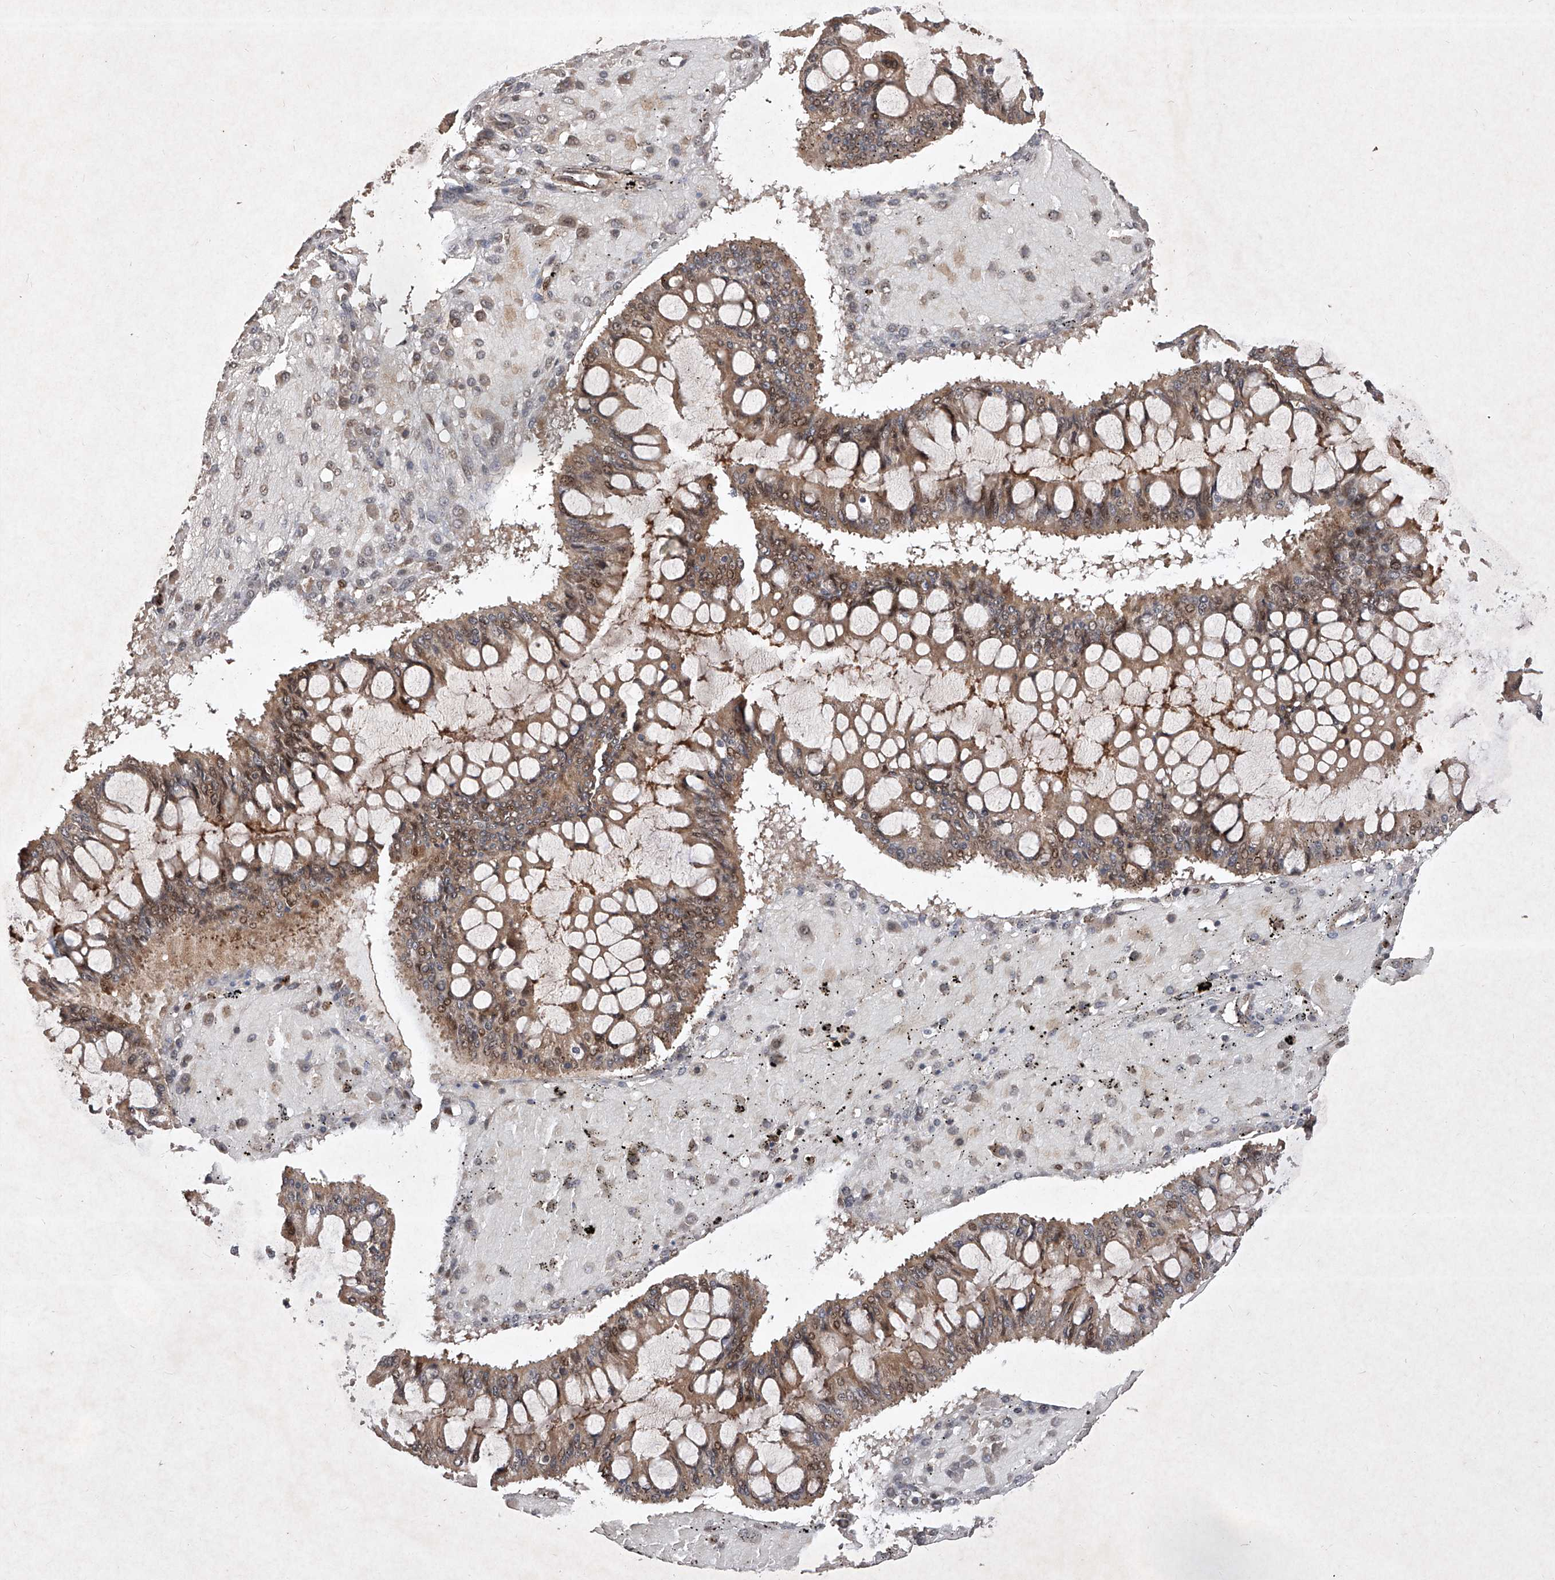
{"staining": {"intensity": "moderate", "quantity": ">75%", "location": "cytoplasmic/membranous,nuclear"}, "tissue": "ovarian cancer", "cell_type": "Tumor cells", "image_type": "cancer", "snomed": [{"axis": "morphology", "description": "Cystadenocarcinoma, mucinous, NOS"}, {"axis": "topography", "description": "Ovary"}], "caption": "Immunohistochemistry (IHC) (DAB) staining of mucinous cystadenocarcinoma (ovarian) reveals moderate cytoplasmic/membranous and nuclear protein positivity in about >75% of tumor cells. (DAB IHC, brown staining for protein, blue staining for nuclei).", "gene": "IRF2", "patient": {"sex": "female", "age": 73}}